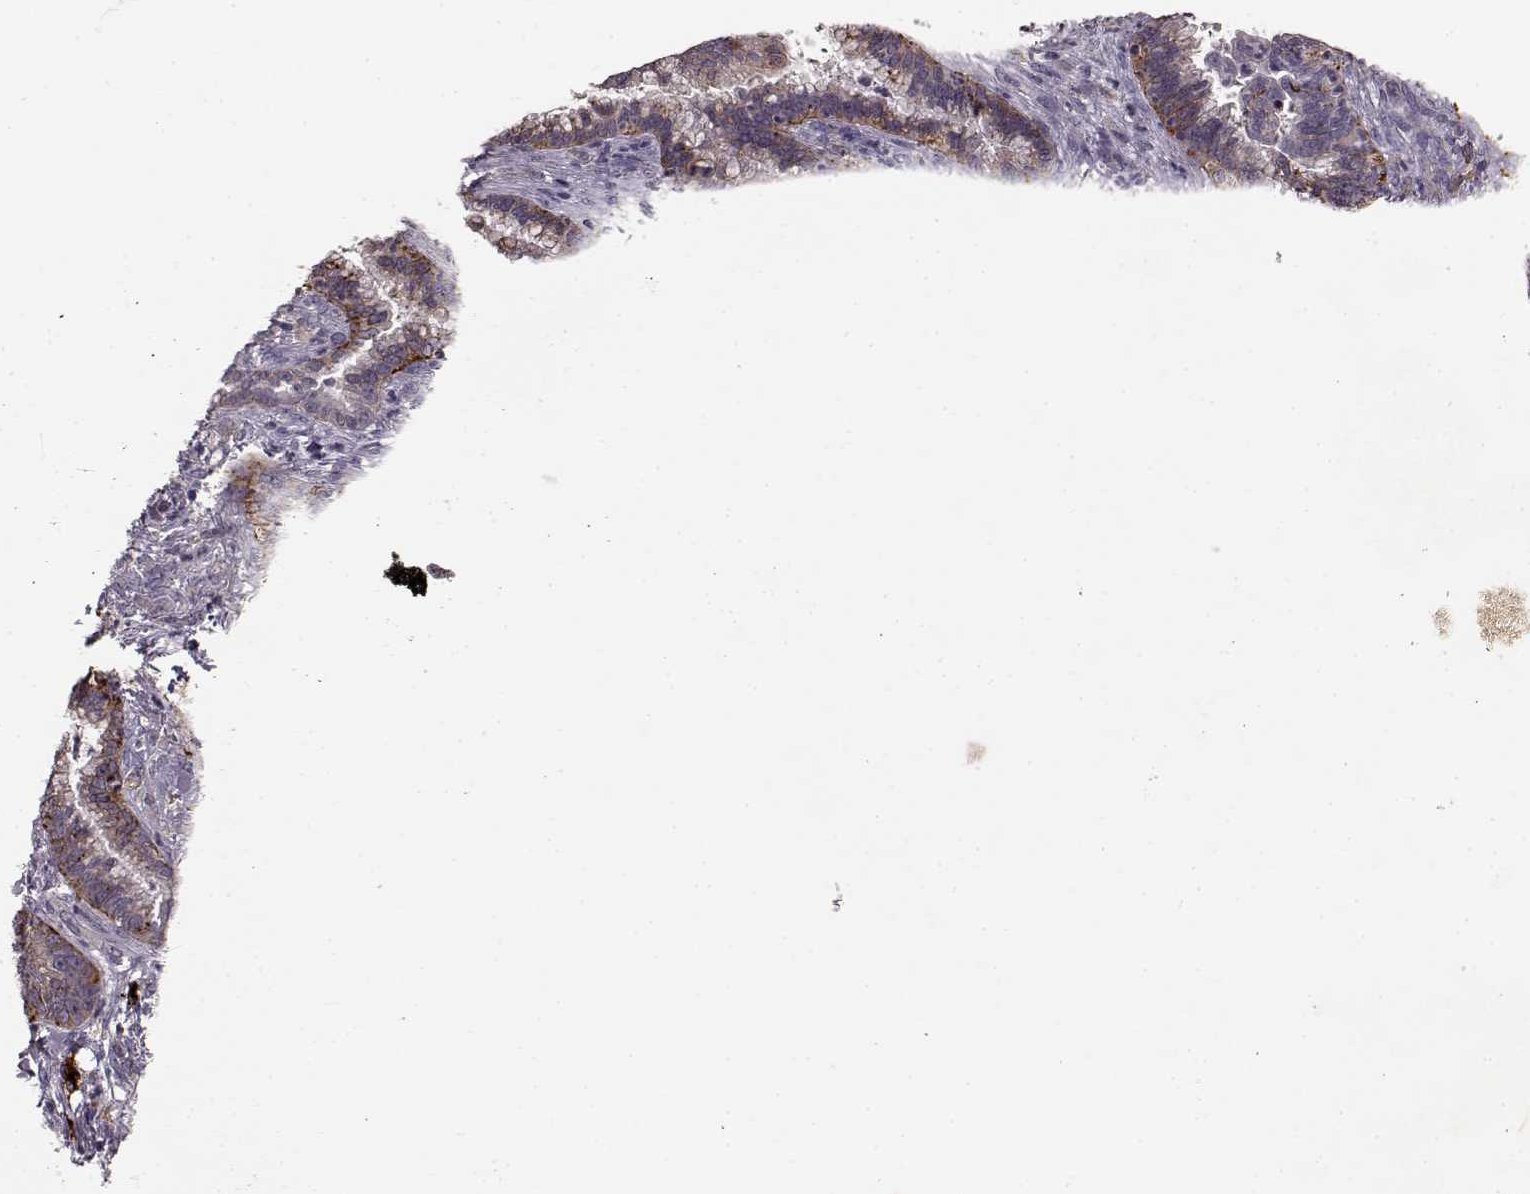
{"staining": {"intensity": "moderate", "quantity": "<25%", "location": "cytoplasmic/membranous"}, "tissue": "cervical cancer", "cell_type": "Tumor cells", "image_type": "cancer", "snomed": [{"axis": "morphology", "description": "Adenocarcinoma, NOS"}, {"axis": "topography", "description": "Cervix"}], "caption": "Adenocarcinoma (cervical) was stained to show a protein in brown. There is low levels of moderate cytoplasmic/membranous staining in about <25% of tumor cells.", "gene": "CCNF", "patient": {"sex": "female", "age": 45}}